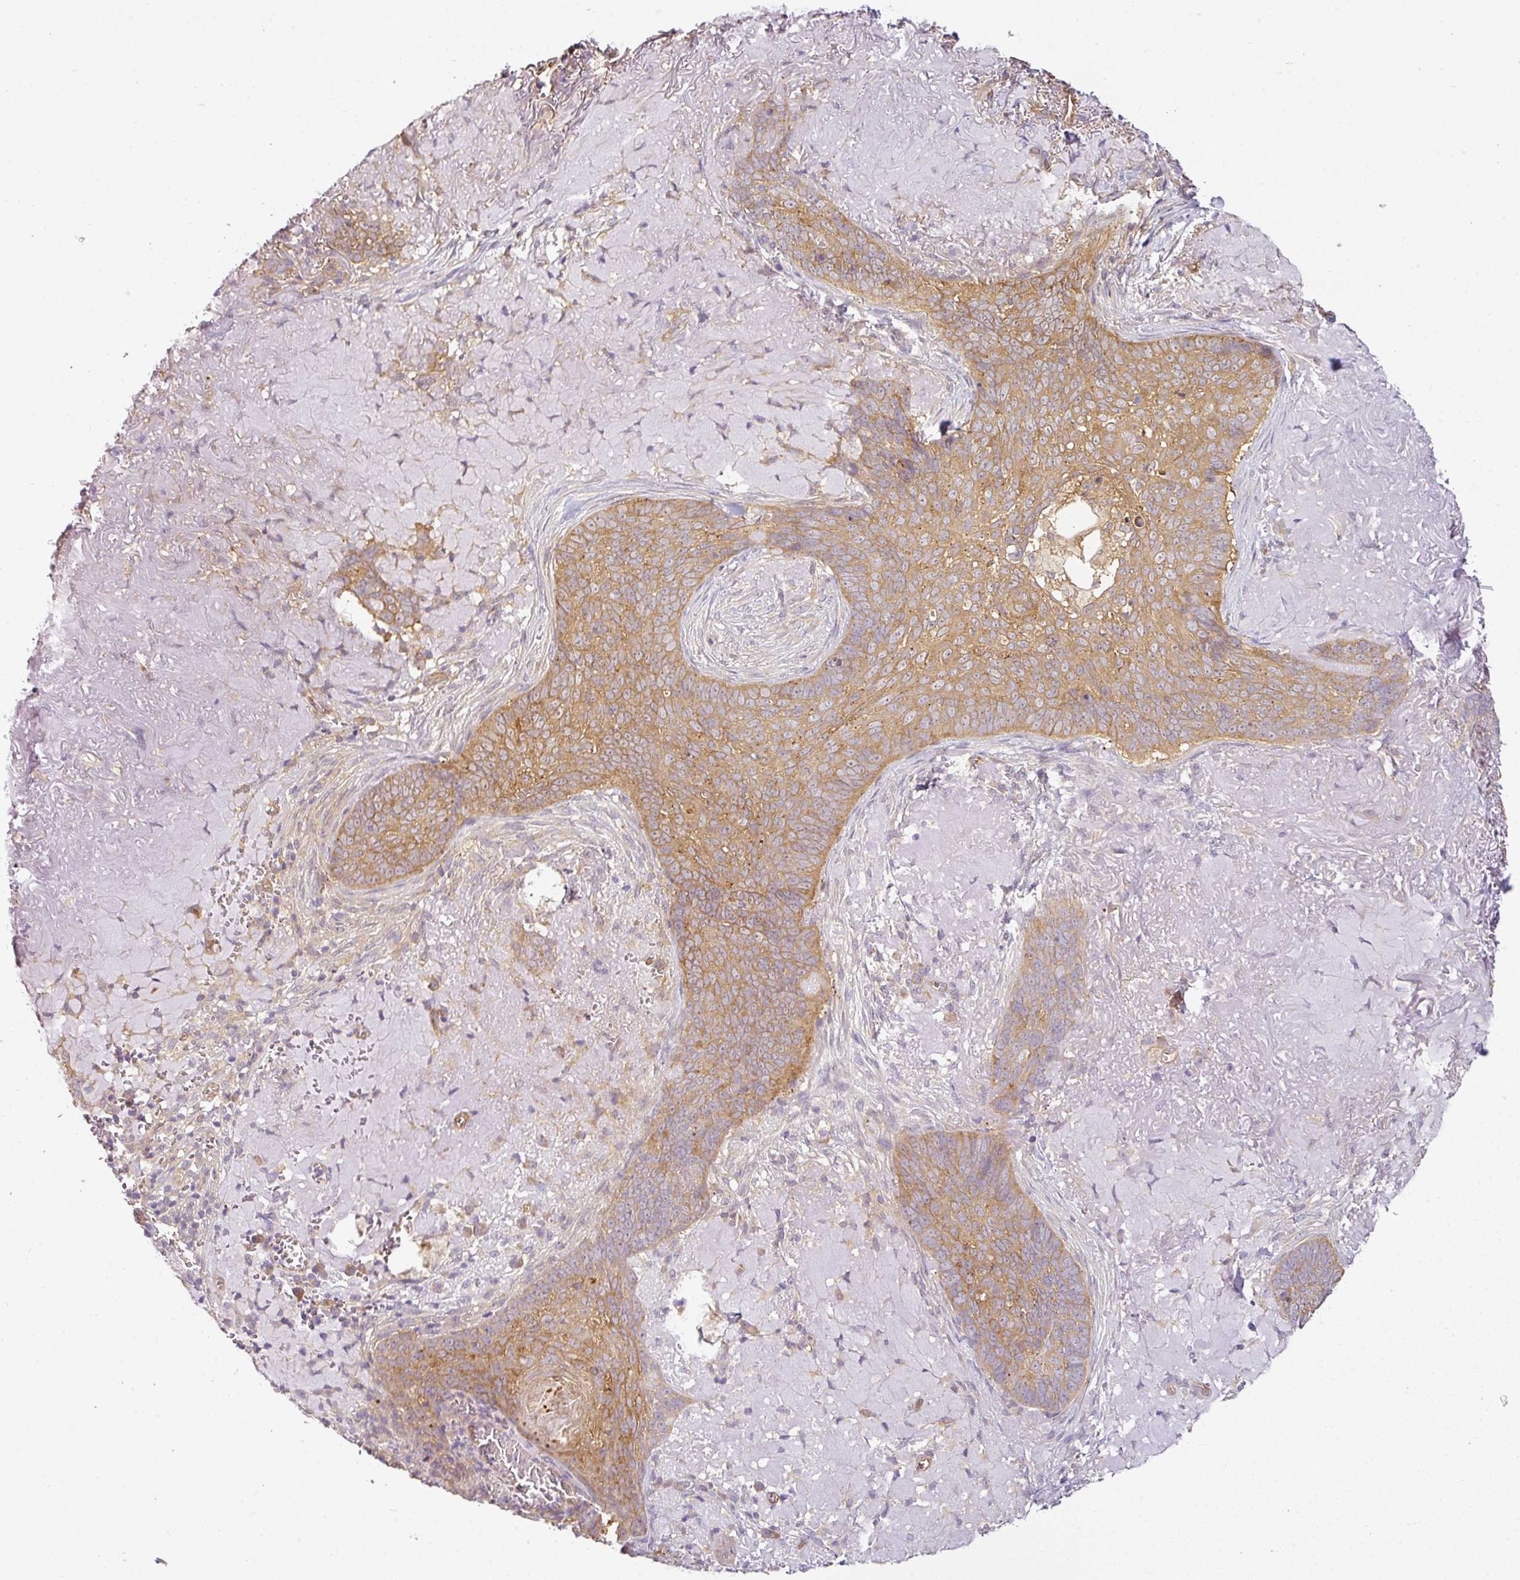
{"staining": {"intensity": "moderate", "quantity": ">75%", "location": "cytoplasmic/membranous"}, "tissue": "skin cancer", "cell_type": "Tumor cells", "image_type": "cancer", "snomed": [{"axis": "morphology", "description": "Basal cell carcinoma"}, {"axis": "topography", "description": "Skin"}, {"axis": "topography", "description": "Skin of face"}], "caption": "Brown immunohistochemical staining in human basal cell carcinoma (skin) demonstrates moderate cytoplasmic/membranous expression in approximately >75% of tumor cells.", "gene": "ANKRD18A", "patient": {"sex": "female", "age": 95}}